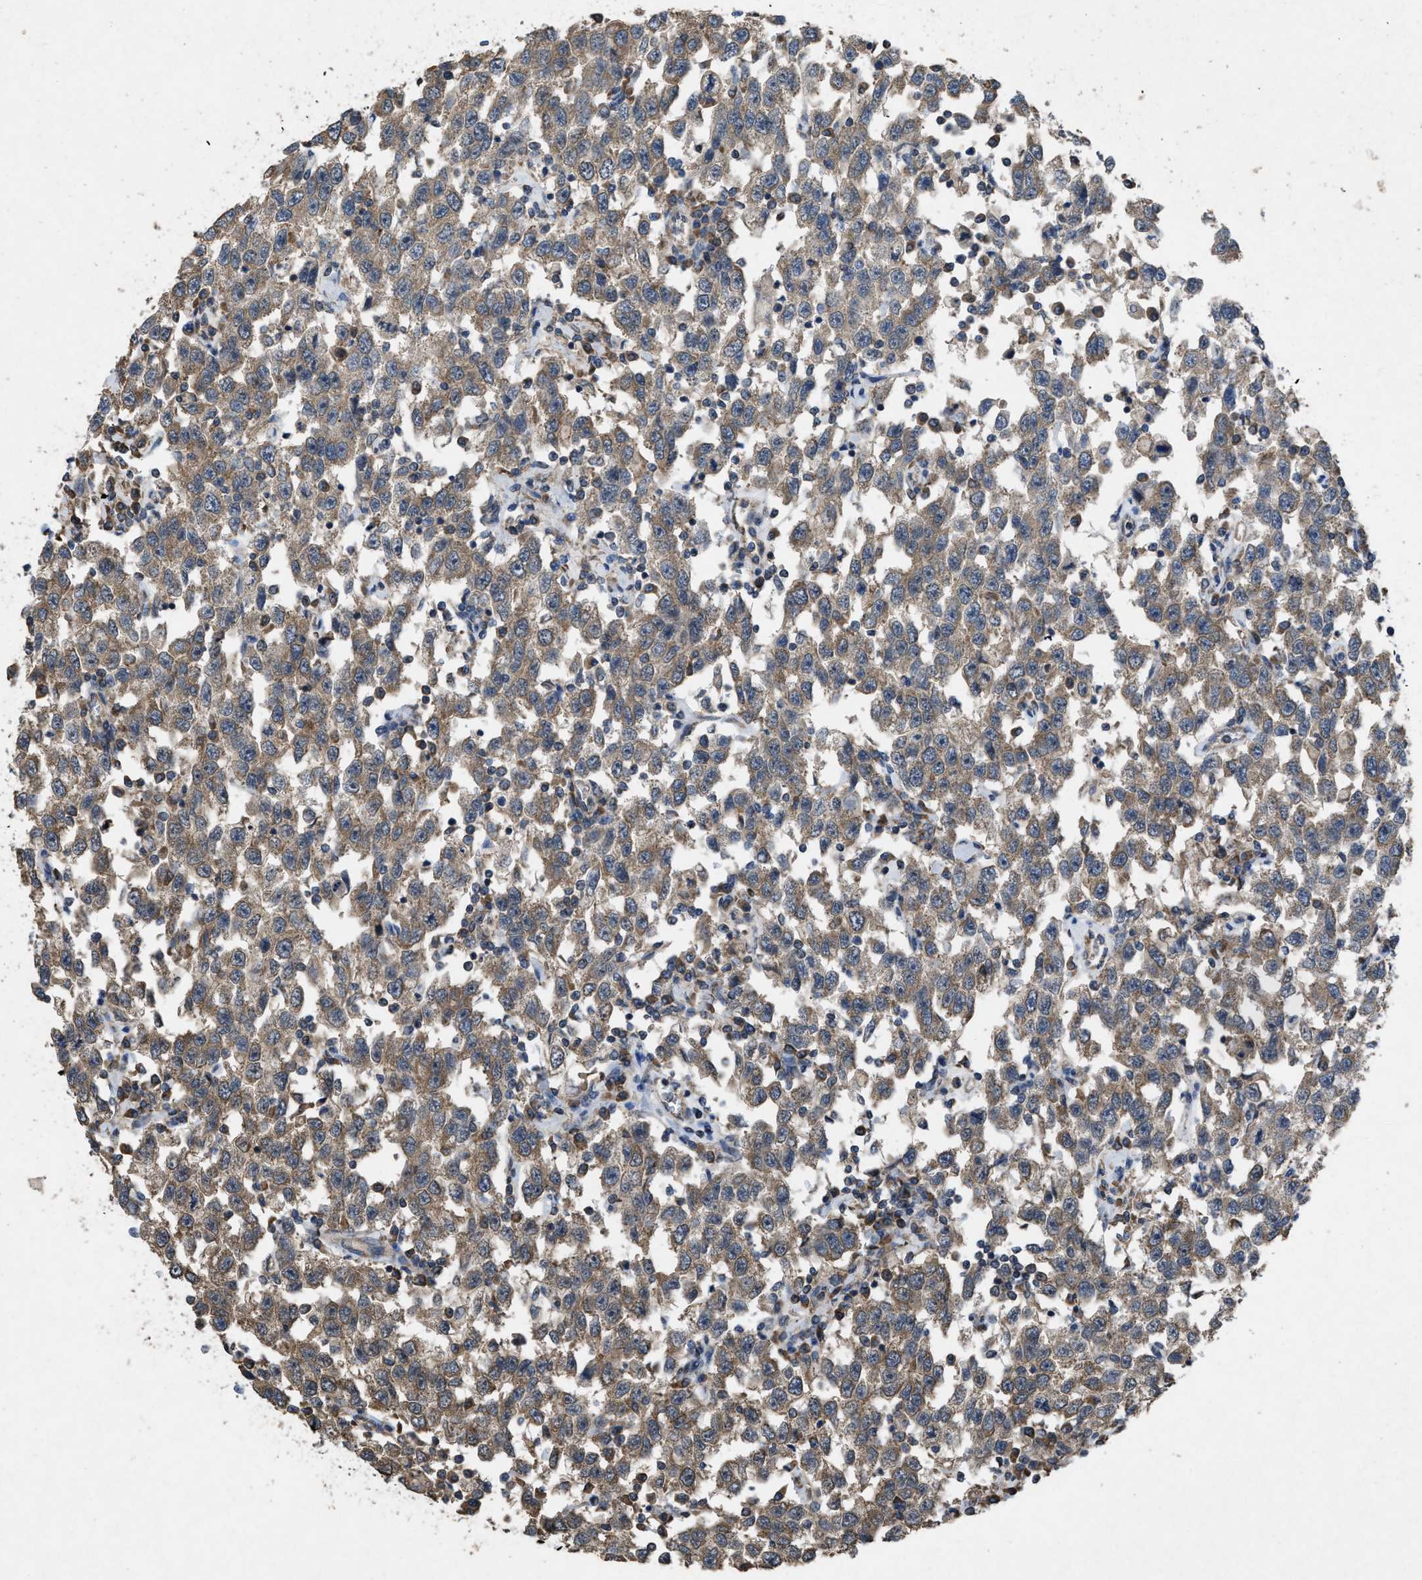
{"staining": {"intensity": "moderate", "quantity": ">75%", "location": "cytoplasmic/membranous"}, "tissue": "testis cancer", "cell_type": "Tumor cells", "image_type": "cancer", "snomed": [{"axis": "morphology", "description": "Seminoma, NOS"}, {"axis": "topography", "description": "Testis"}], "caption": "Immunohistochemistry micrograph of neoplastic tissue: testis seminoma stained using IHC exhibits medium levels of moderate protein expression localized specifically in the cytoplasmic/membranous of tumor cells, appearing as a cytoplasmic/membranous brown color.", "gene": "ARL6", "patient": {"sex": "male", "age": 41}}